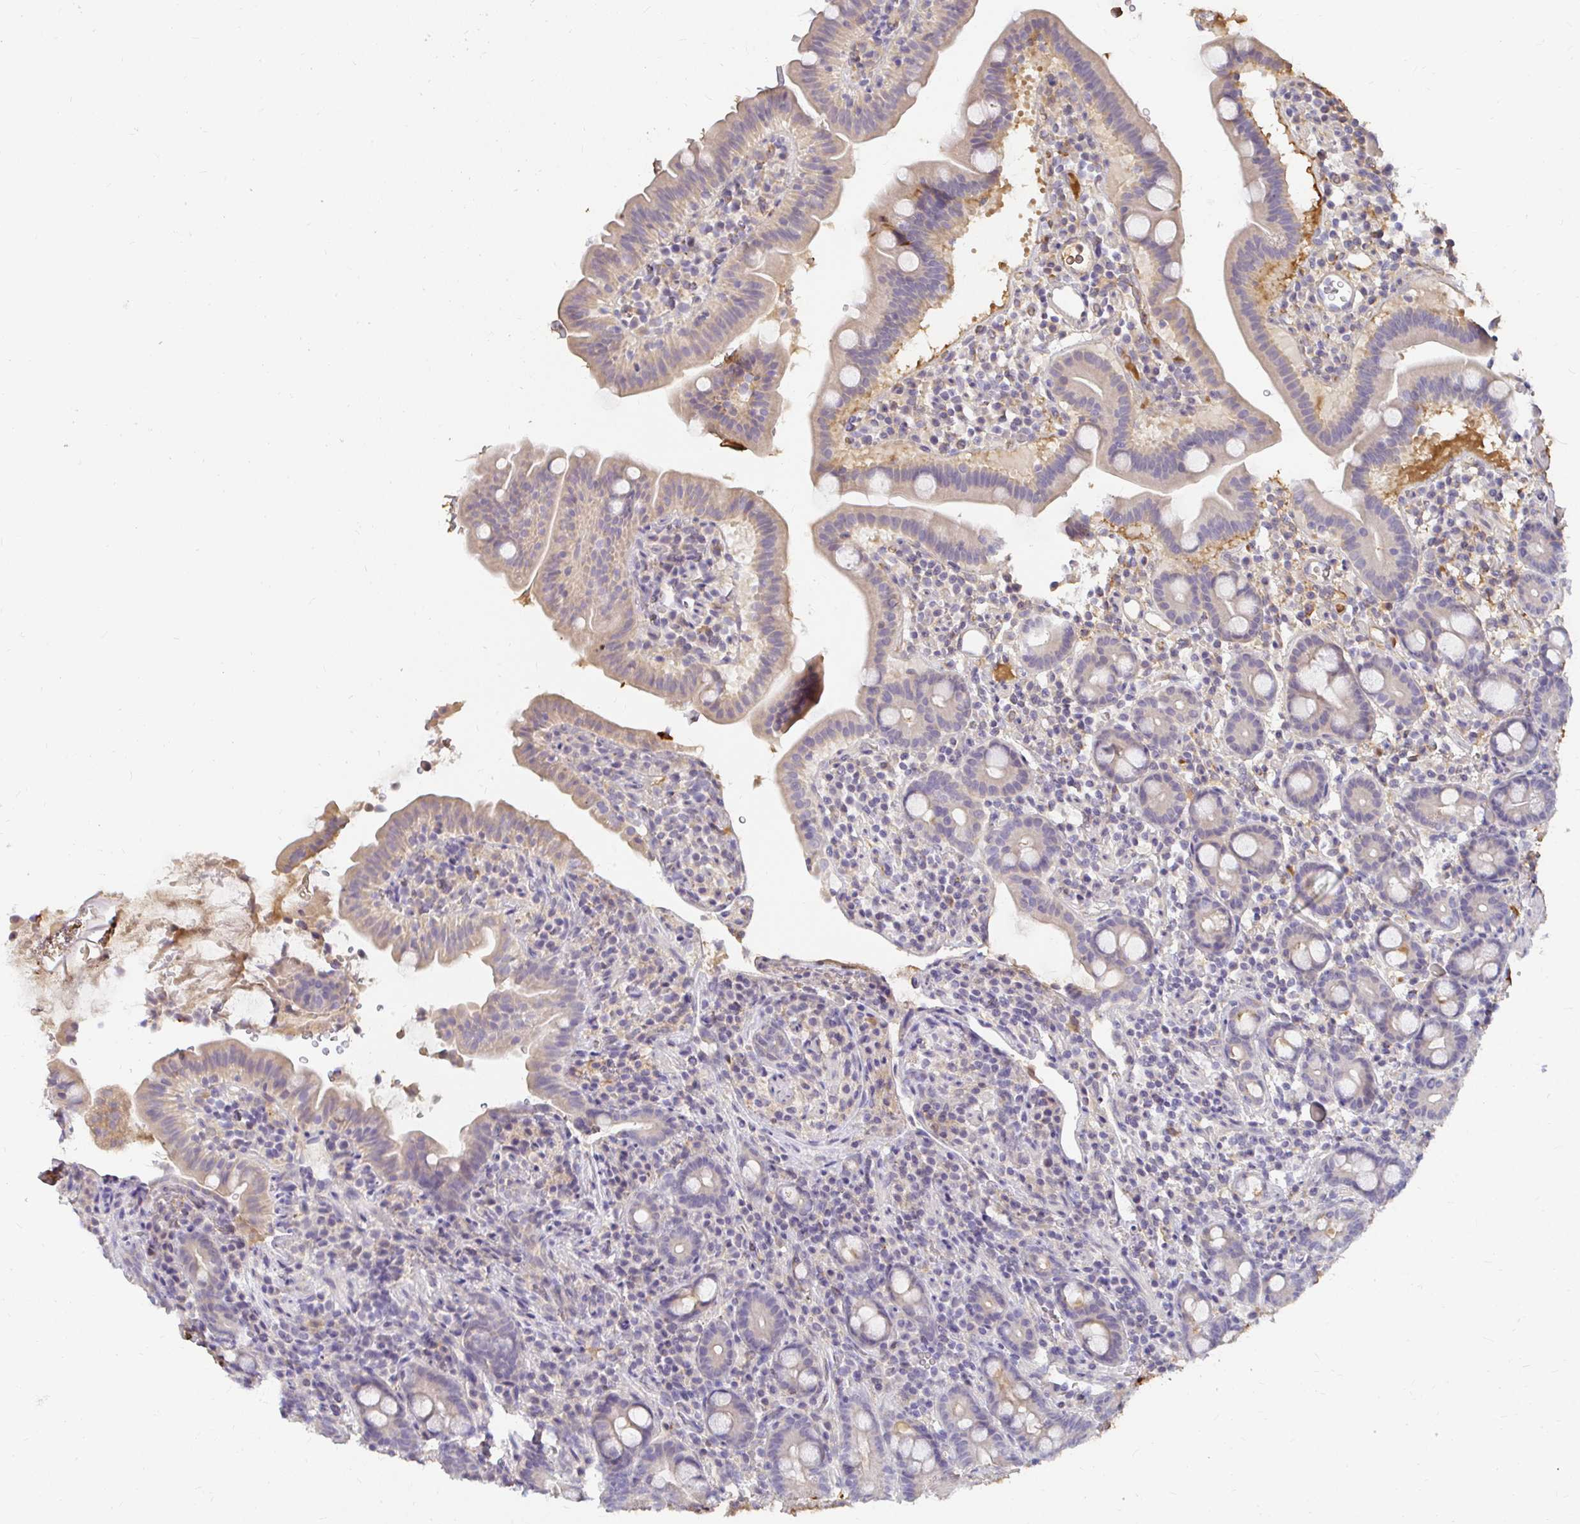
{"staining": {"intensity": "negative", "quantity": "none", "location": "none"}, "tissue": "small intestine", "cell_type": "Glandular cells", "image_type": "normal", "snomed": [{"axis": "morphology", "description": "Normal tissue, NOS"}, {"axis": "topography", "description": "Small intestine"}], "caption": "Immunohistochemistry of normal human small intestine displays no positivity in glandular cells. (Brightfield microscopy of DAB IHC at high magnification).", "gene": "LOXL4", "patient": {"sex": "male", "age": 26}}